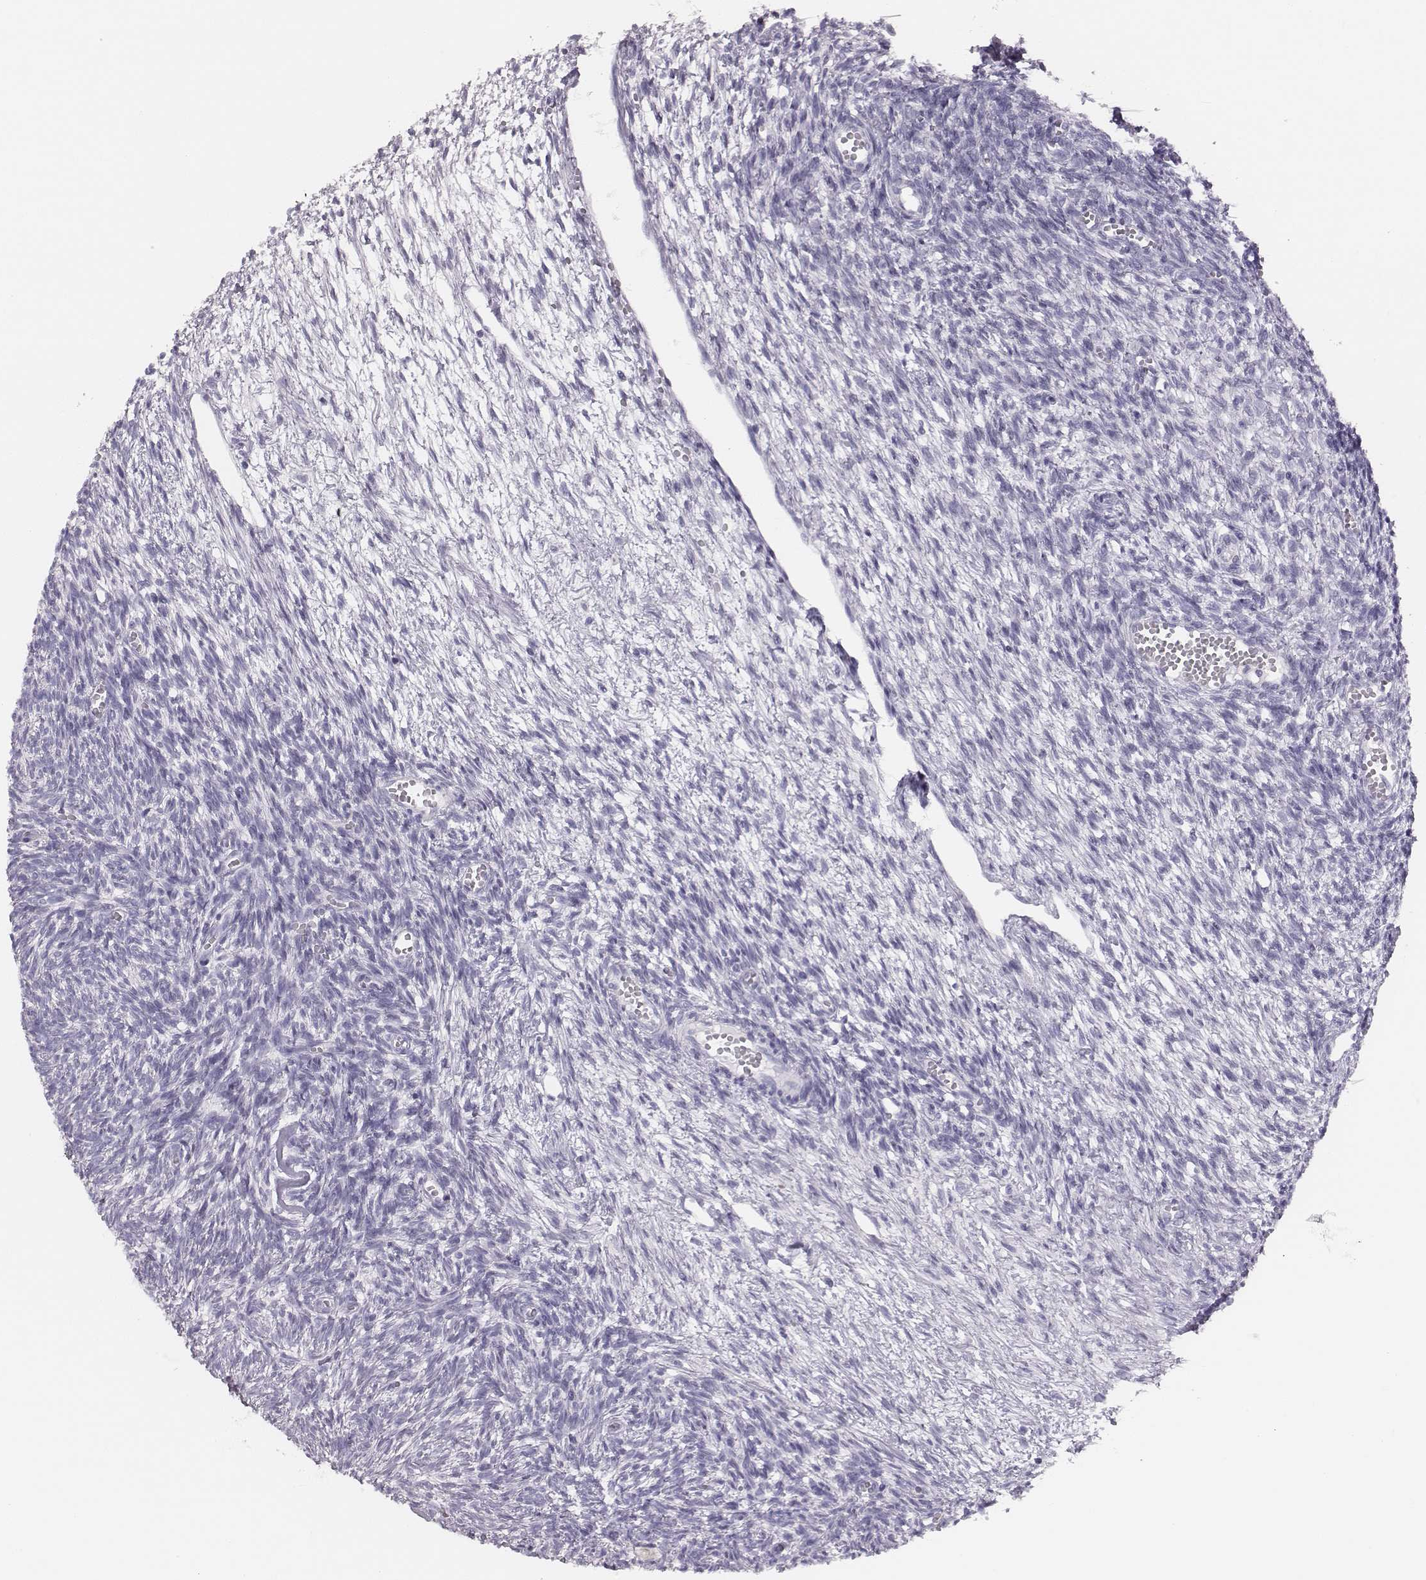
{"staining": {"intensity": "negative", "quantity": "none", "location": "none"}, "tissue": "ovary", "cell_type": "Follicle cells", "image_type": "normal", "snomed": [{"axis": "morphology", "description": "Normal tissue, NOS"}, {"axis": "topography", "description": "Ovary"}], "caption": "This is a micrograph of immunohistochemistry staining of normal ovary, which shows no staining in follicle cells.", "gene": "H1", "patient": {"sex": "female", "age": 43}}